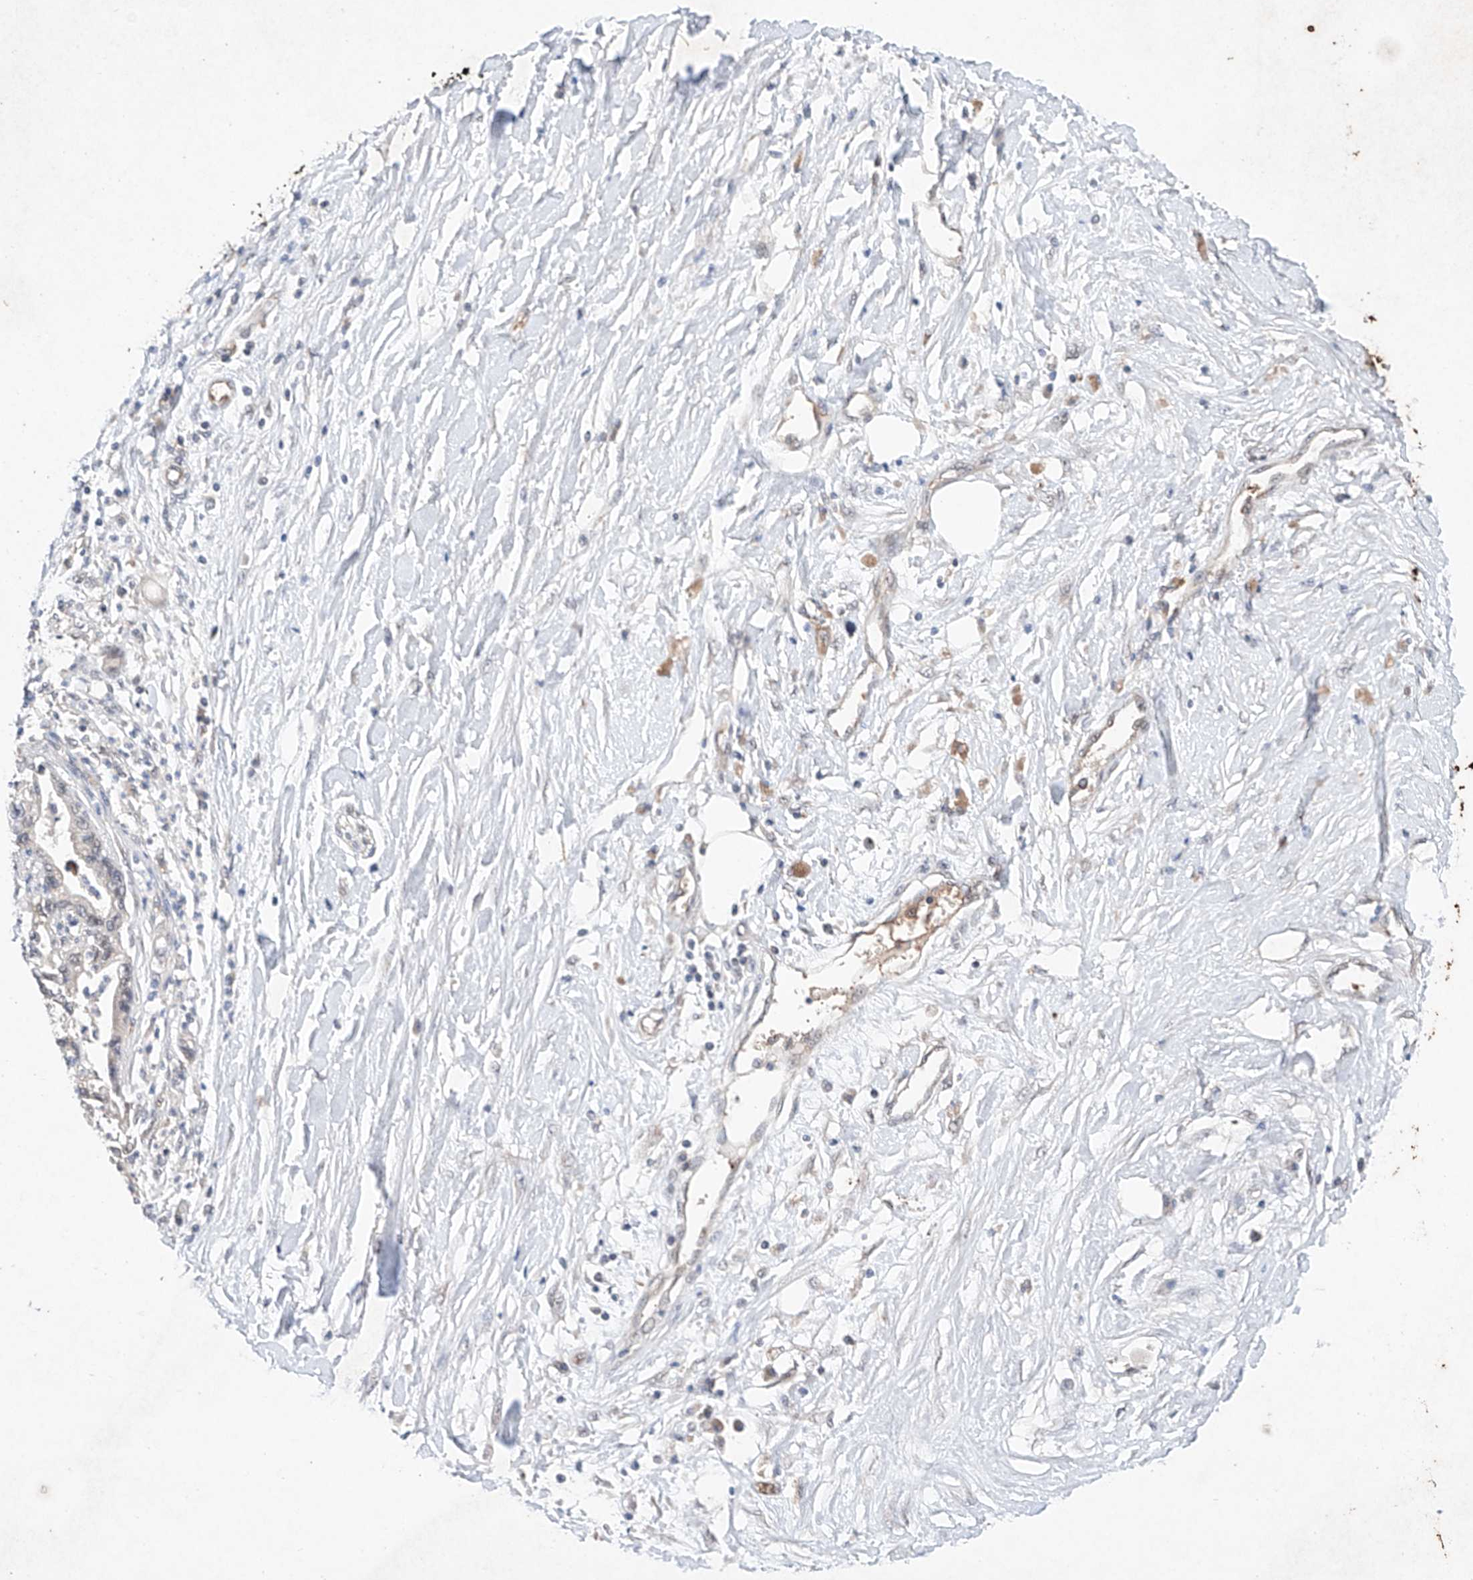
{"staining": {"intensity": "negative", "quantity": "none", "location": "none"}, "tissue": "pancreatic cancer", "cell_type": "Tumor cells", "image_type": "cancer", "snomed": [{"axis": "morphology", "description": "Adenocarcinoma, NOS"}, {"axis": "topography", "description": "Pancreas"}], "caption": "Immunohistochemical staining of pancreatic cancer (adenocarcinoma) displays no significant positivity in tumor cells.", "gene": "FASTK", "patient": {"sex": "male", "age": 56}}